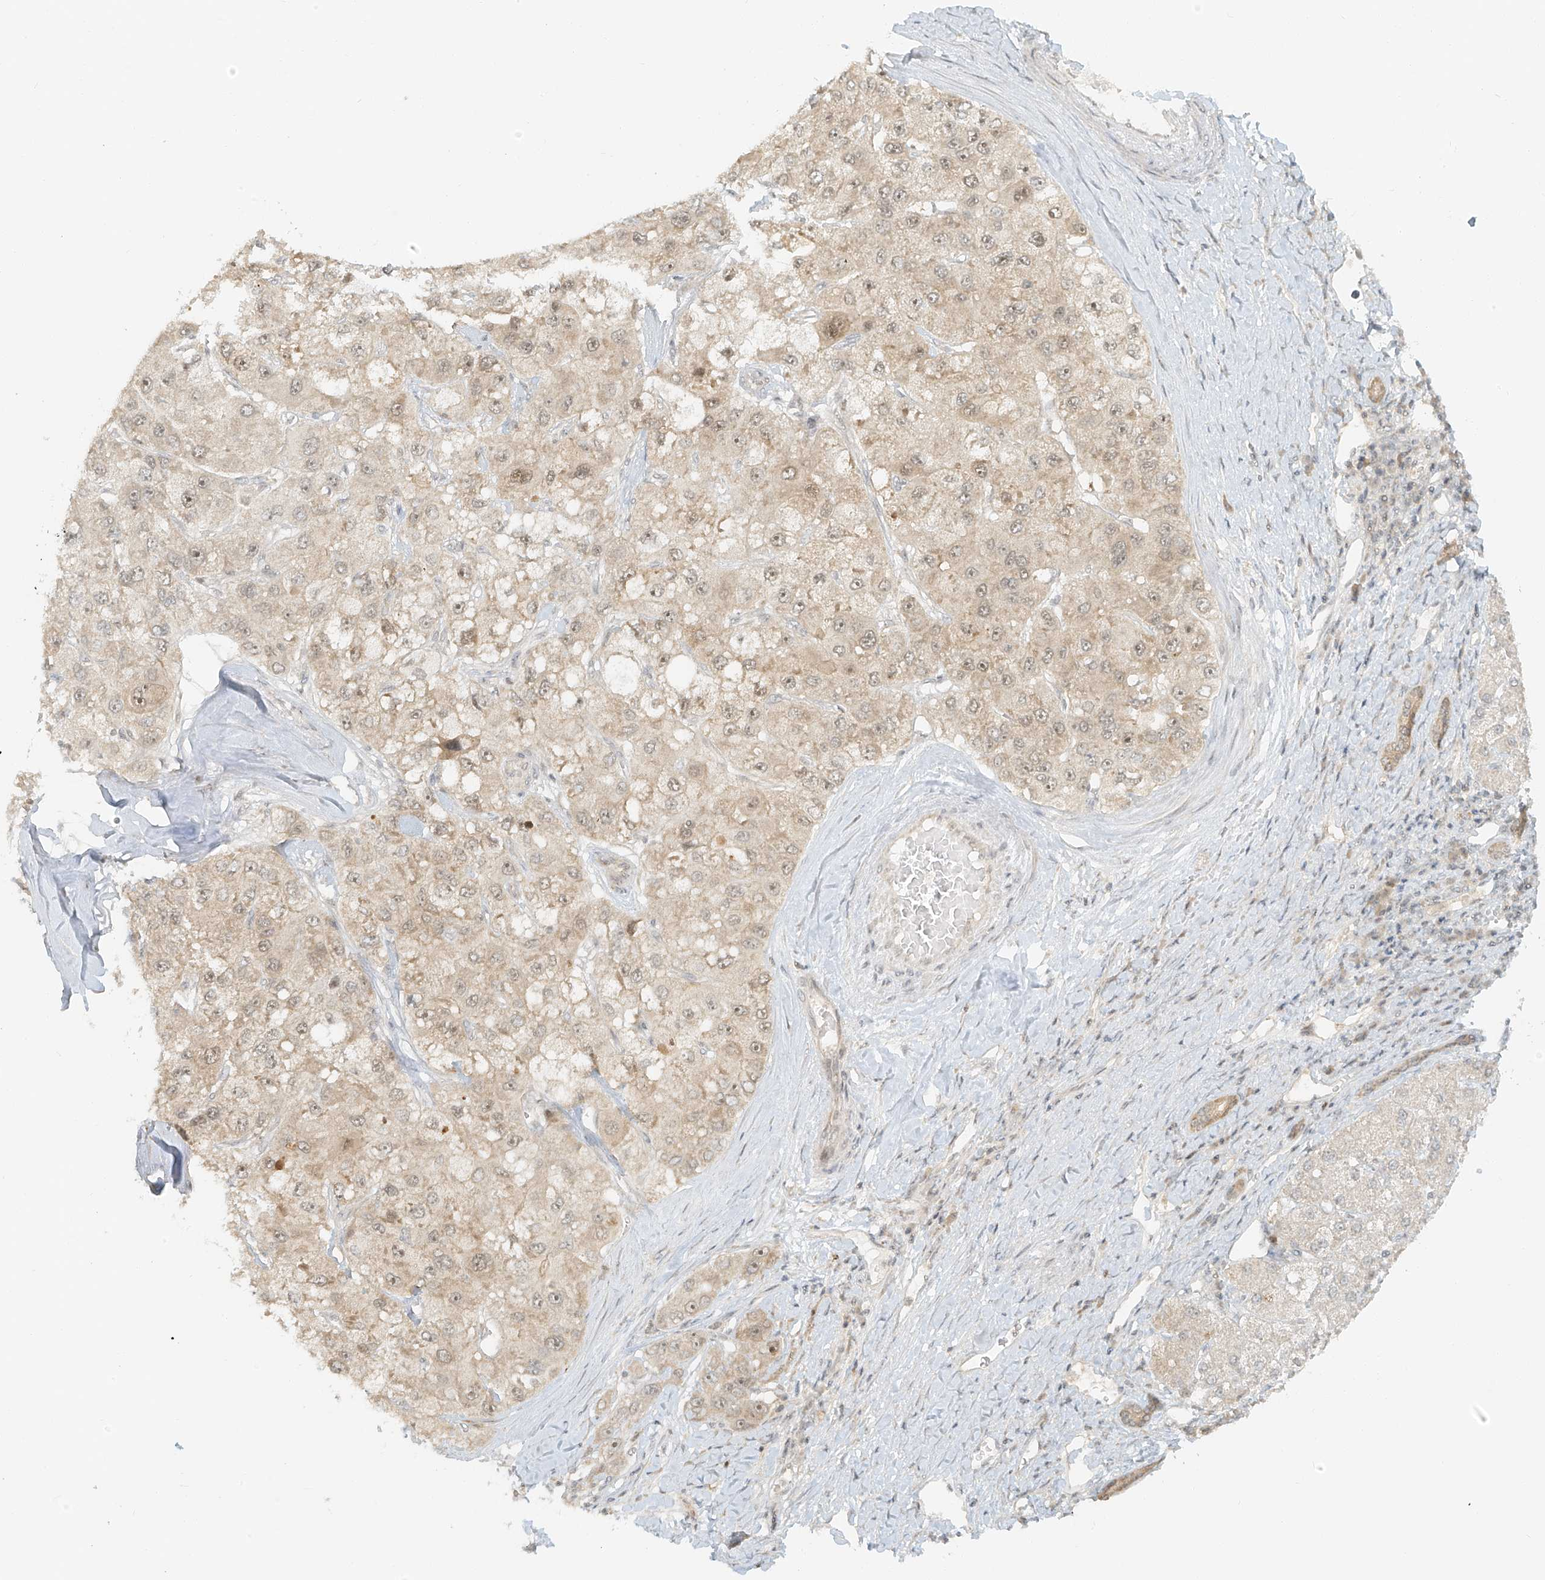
{"staining": {"intensity": "weak", "quantity": "25%-75%", "location": "cytoplasmic/membranous,nuclear"}, "tissue": "liver cancer", "cell_type": "Tumor cells", "image_type": "cancer", "snomed": [{"axis": "morphology", "description": "Carcinoma, Hepatocellular, NOS"}, {"axis": "topography", "description": "Liver"}], "caption": "A micrograph showing weak cytoplasmic/membranous and nuclear expression in approximately 25%-75% of tumor cells in liver cancer, as visualized by brown immunohistochemical staining.", "gene": "MIPEP", "patient": {"sex": "male", "age": 80}}